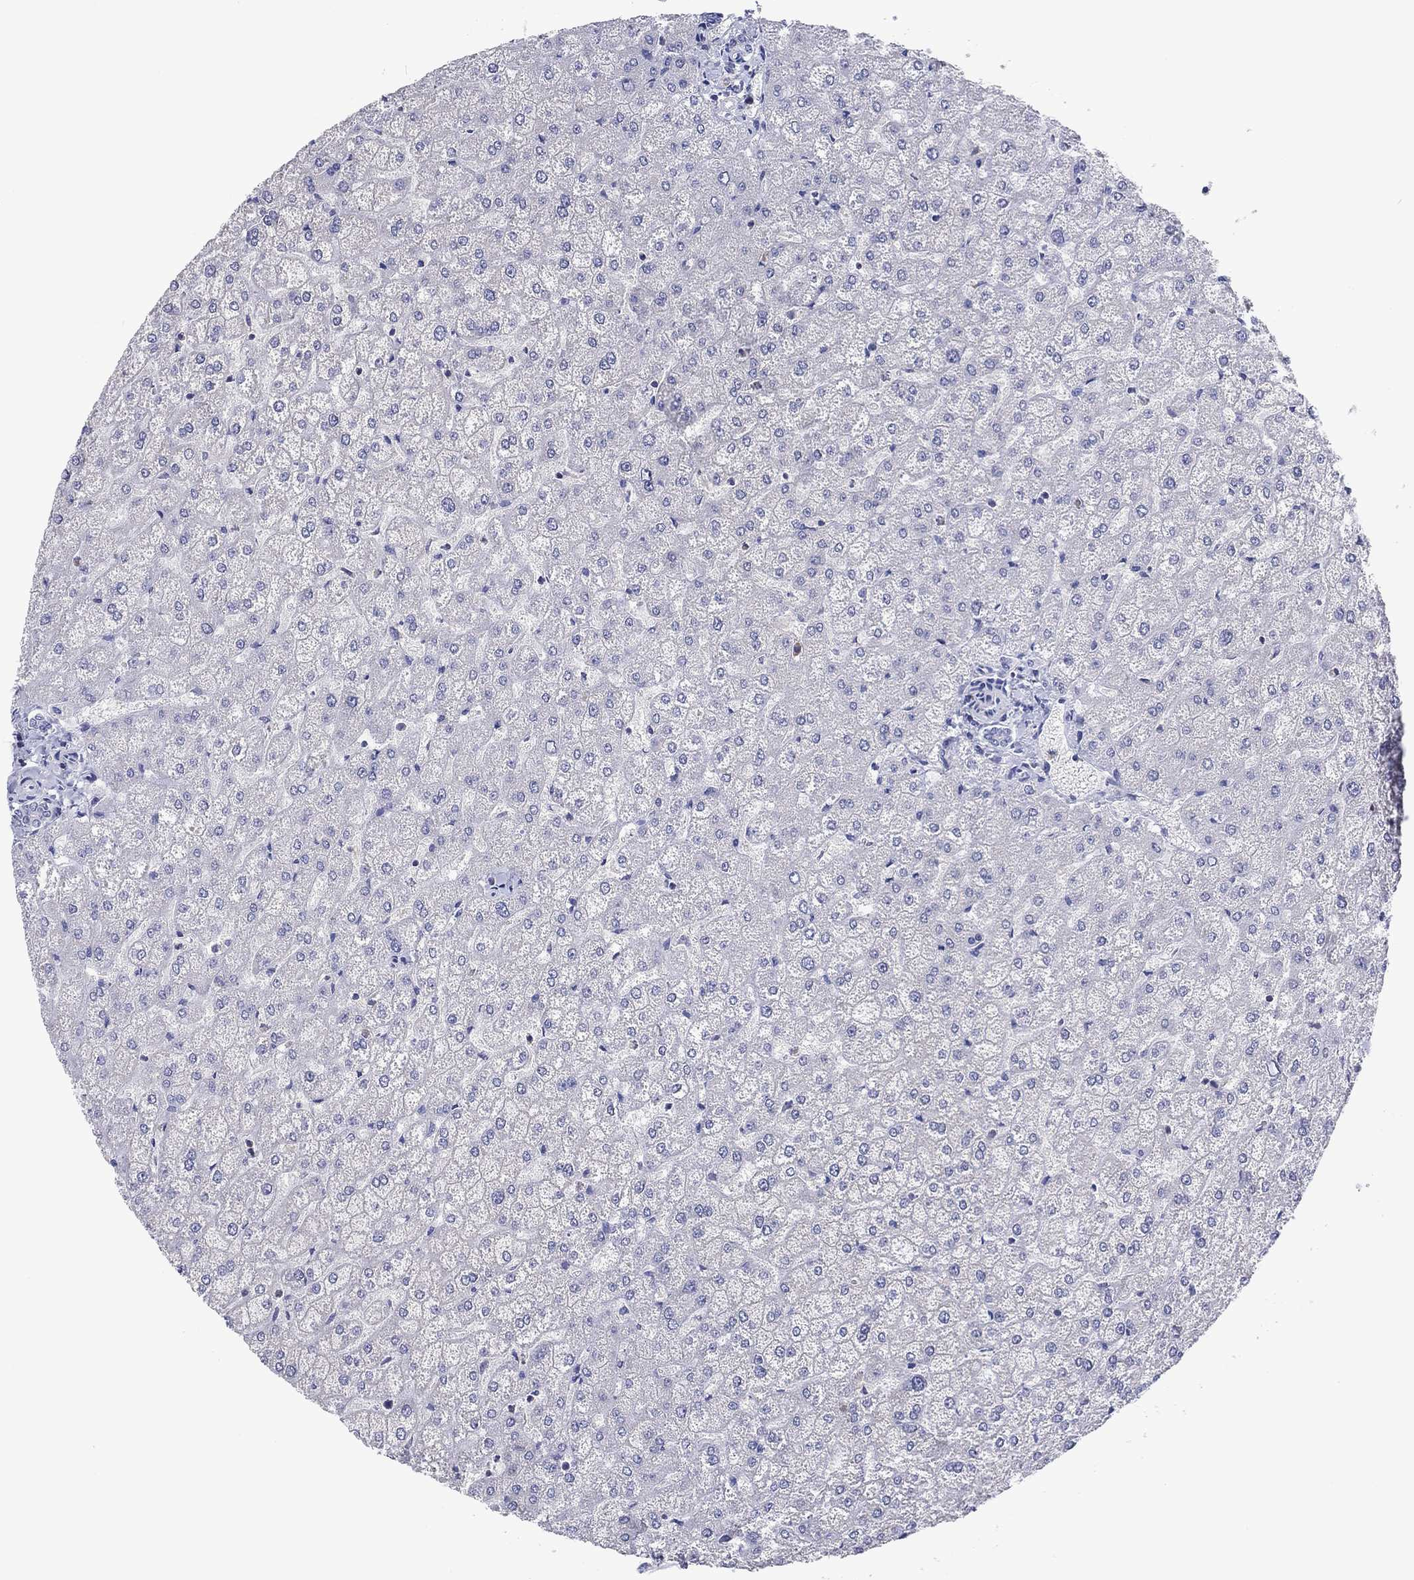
{"staining": {"intensity": "negative", "quantity": "none", "location": "none"}, "tissue": "liver", "cell_type": "Cholangiocytes", "image_type": "normal", "snomed": [{"axis": "morphology", "description": "Normal tissue, NOS"}, {"axis": "topography", "description": "Liver"}], "caption": "IHC image of normal liver stained for a protein (brown), which exhibits no expression in cholangiocytes.", "gene": "FER1L6", "patient": {"sex": "female", "age": 32}}